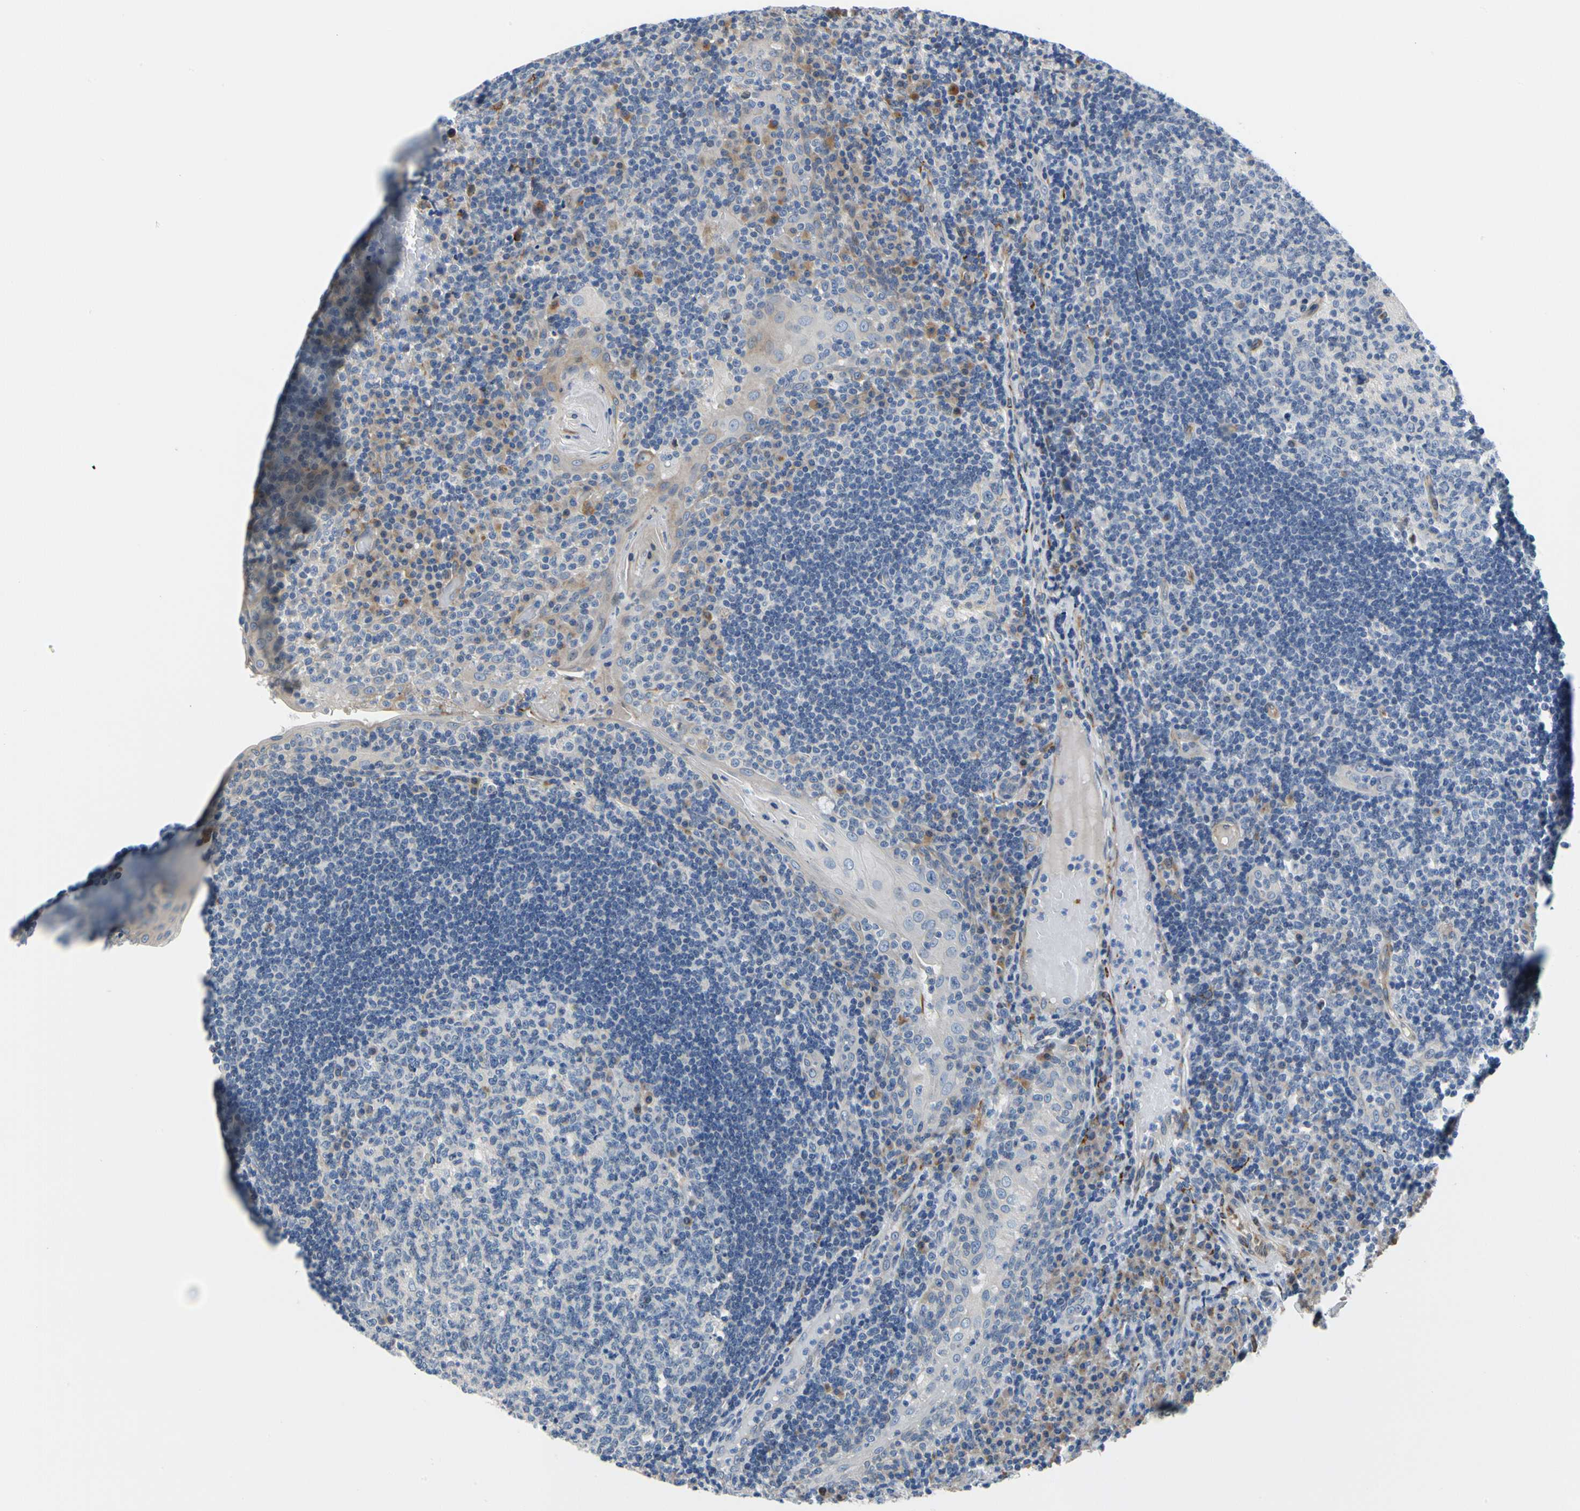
{"staining": {"intensity": "weak", "quantity": "<25%", "location": "cytoplasmic/membranous"}, "tissue": "tonsil", "cell_type": "Germinal center cells", "image_type": "normal", "snomed": [{"axis": "morphology", "description": "Normal tissue, NOS"}, {"axis": "topography", "description": "Tonsil"}], "caption": "This is an IHC histopathology image of unremarkable tonsil. There is no positivity in germinal center cells.", "gene": "ZNF236", "patient": {"sex": "female", "age": 40}}